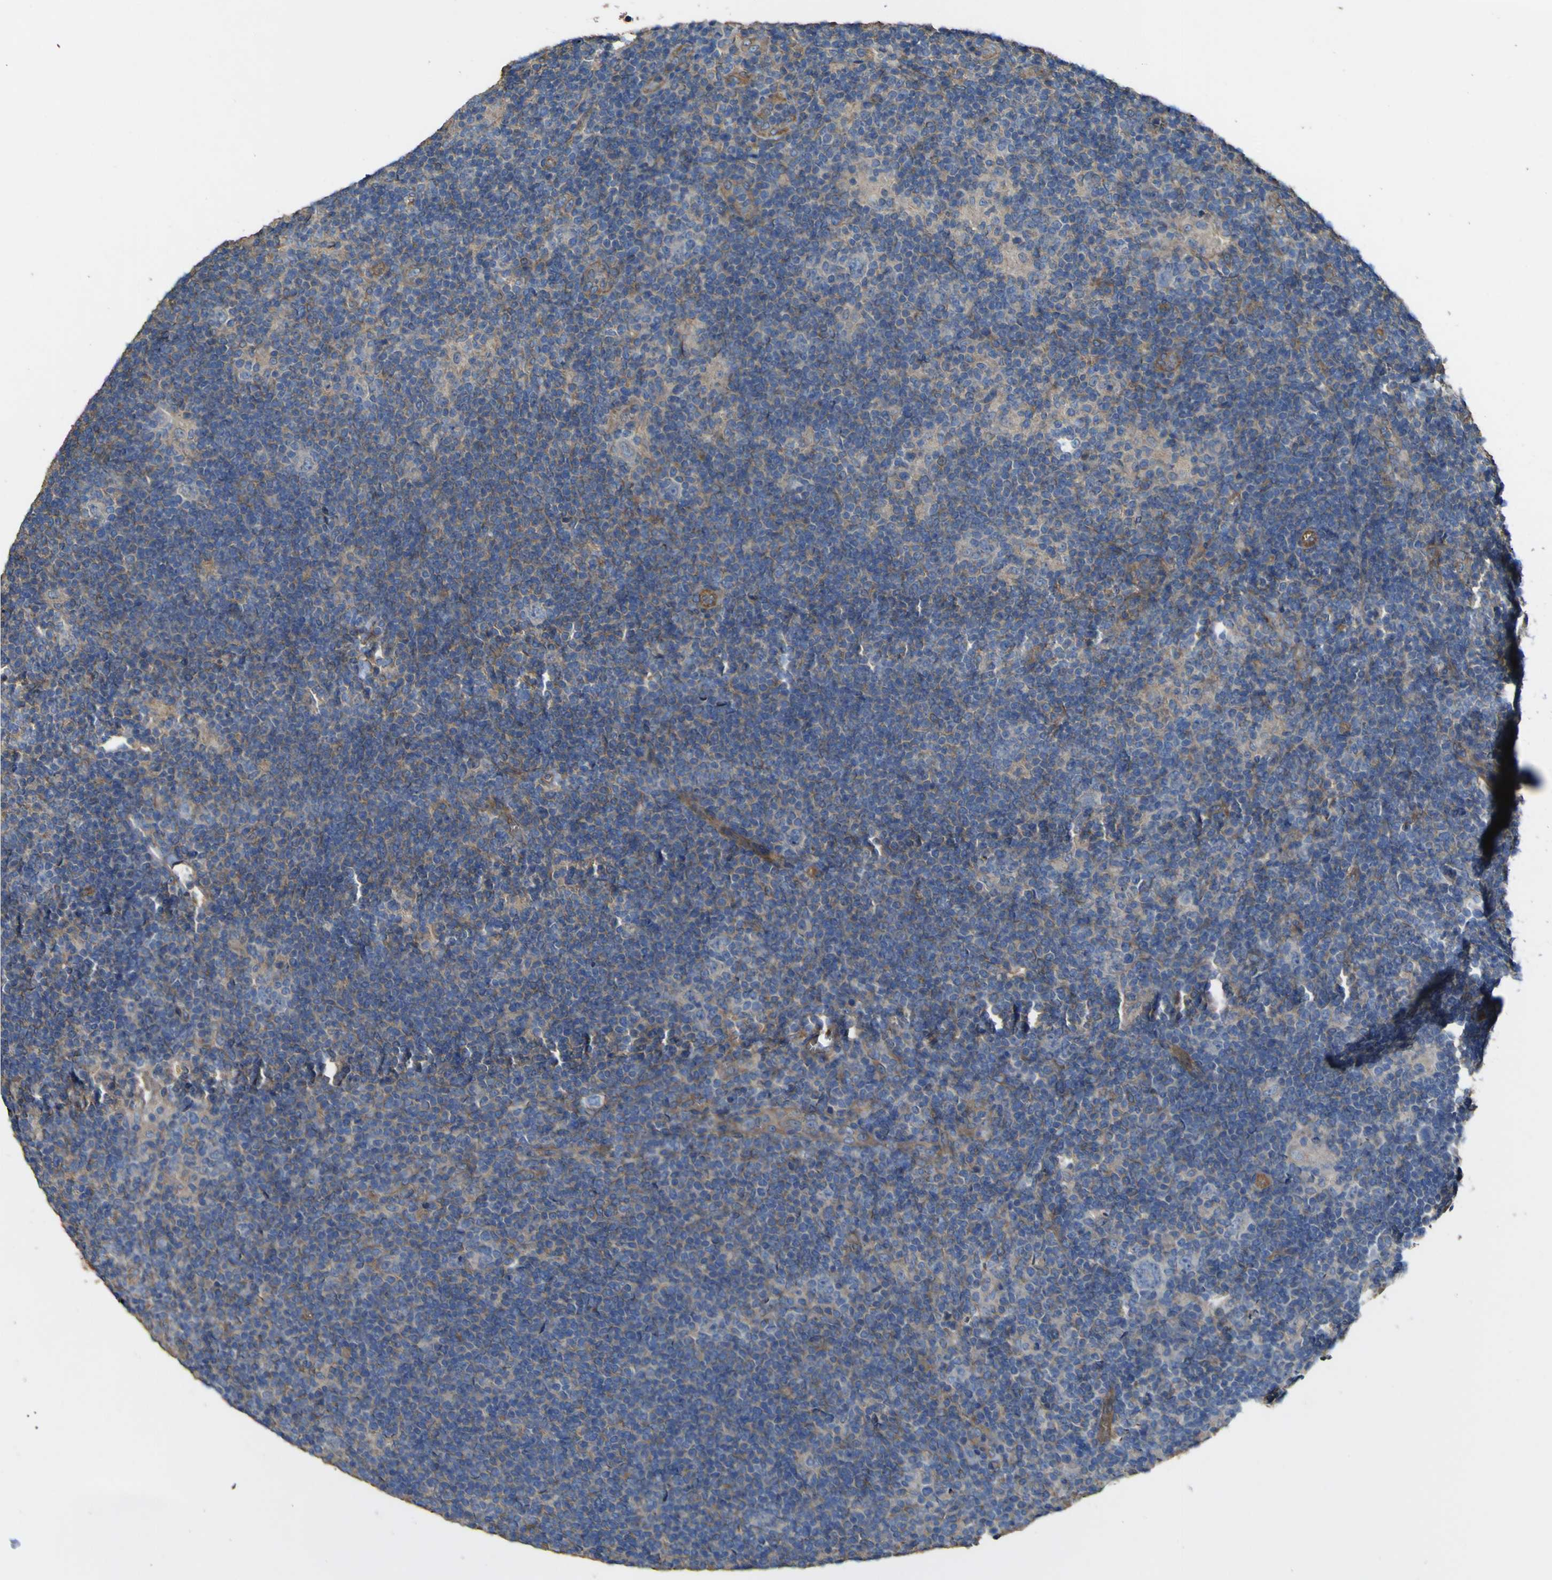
{"staining": {"intensity": "weak", "quantity": "<25%", "location": "cytoplasmic/membranous"}, "tissue": "lymphoma", "cell_type": "Tumor cells", "image_type": "cancer", "snomed": [{"axis": "morphology", "description": "Malignant lymphoma, non-Hodgkin's type, High grade"}, {"axis": "topography", "description": "Small intestine"}, {"axis": "topography", "description": "Colon"}], "caption": "The micrograph shows no staining of tumor cells in lymphoma.", "gene": "TNFSF15", "patient": {"sex": "male", "age": 8}}